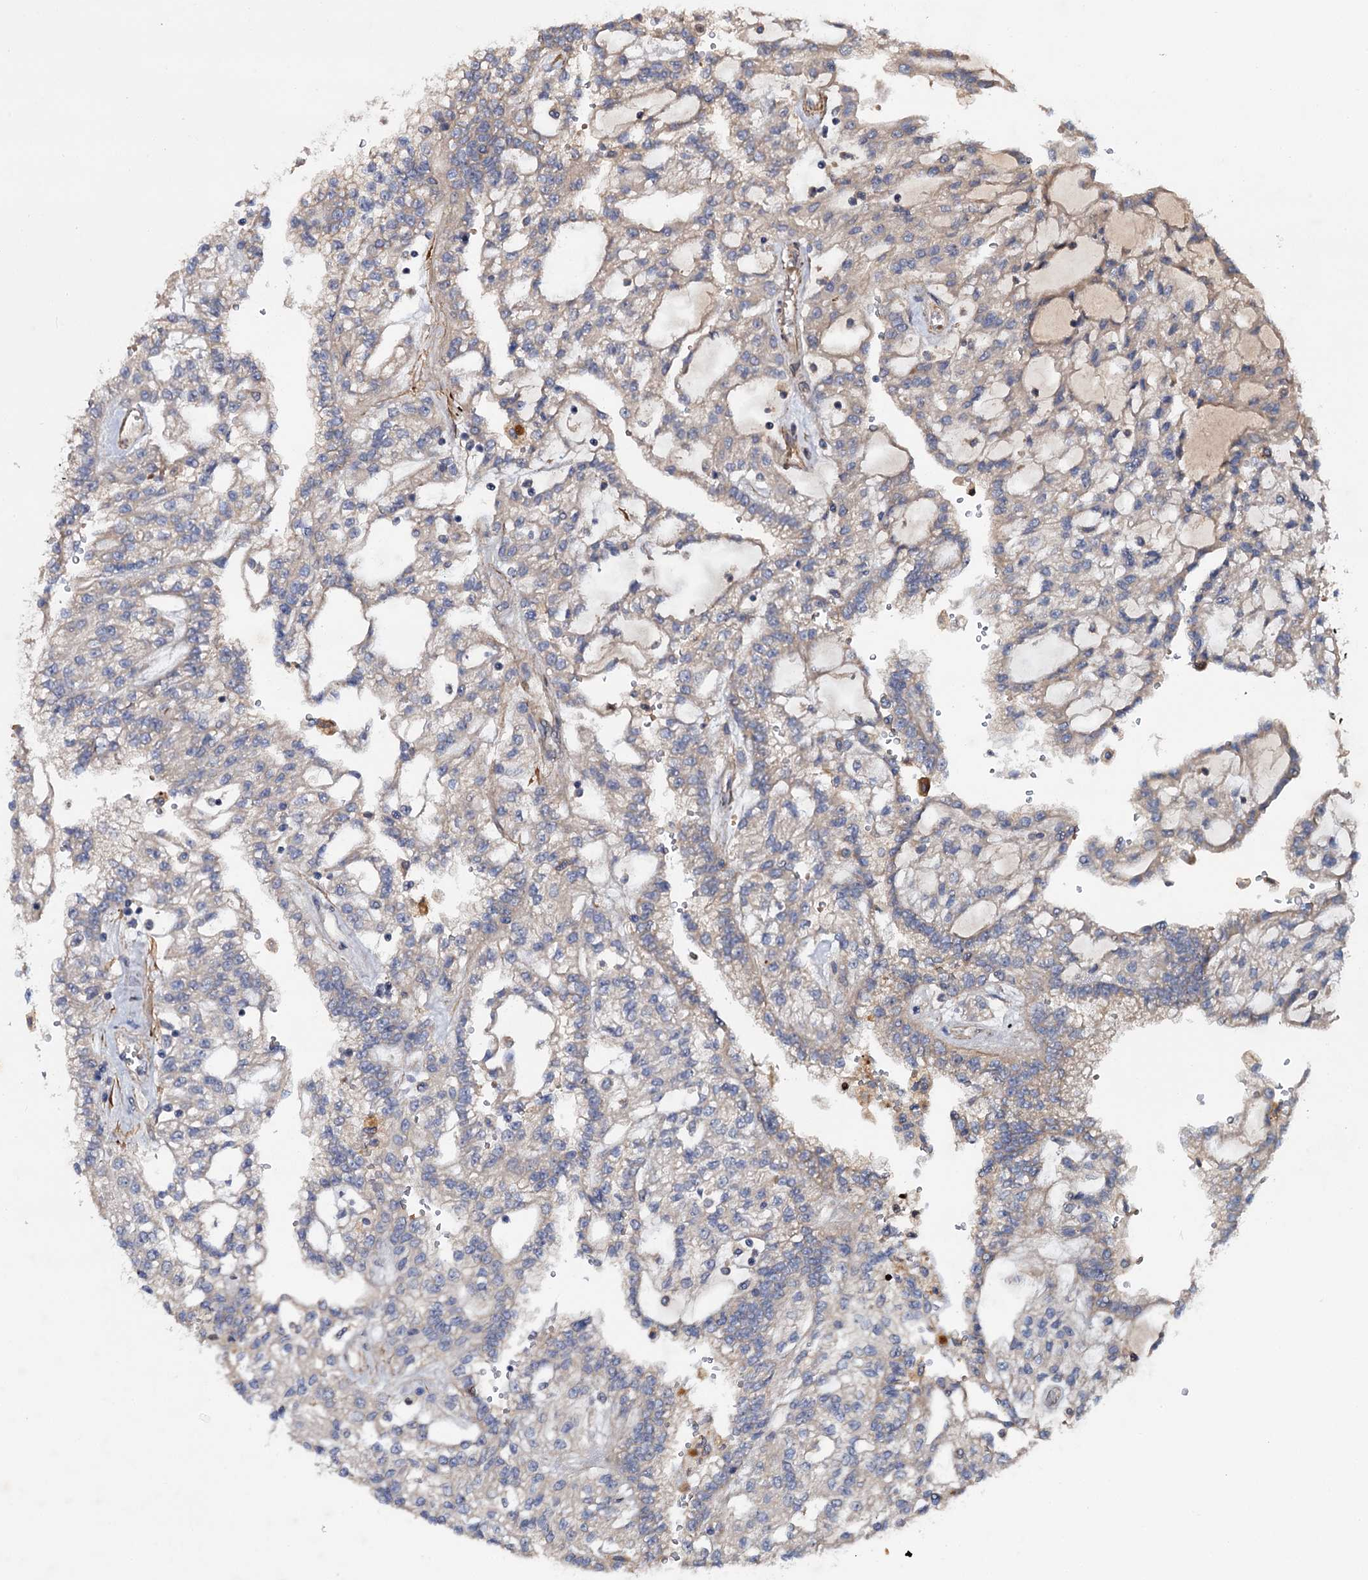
{"staining": {"intensity": "weak", "quantity": "<25%", "location": "cytoplasmic/membranous"}, "tissue": "renal cancer", "cell_type": "Tumor cells", "image_type": "cancer", "snomed": [{"axis": "morphology", "description": "Adenocarcinoma, NOS"}, {"axis": "topography", "description": "Kidney"}], "caption": "IHC micrograph of human adenocarcinoma (renal) stained for a protein (brown), which shows no staining in tumor cells.", "gene": "ISM2", "patient": {"sex": "male", "age": 63}}